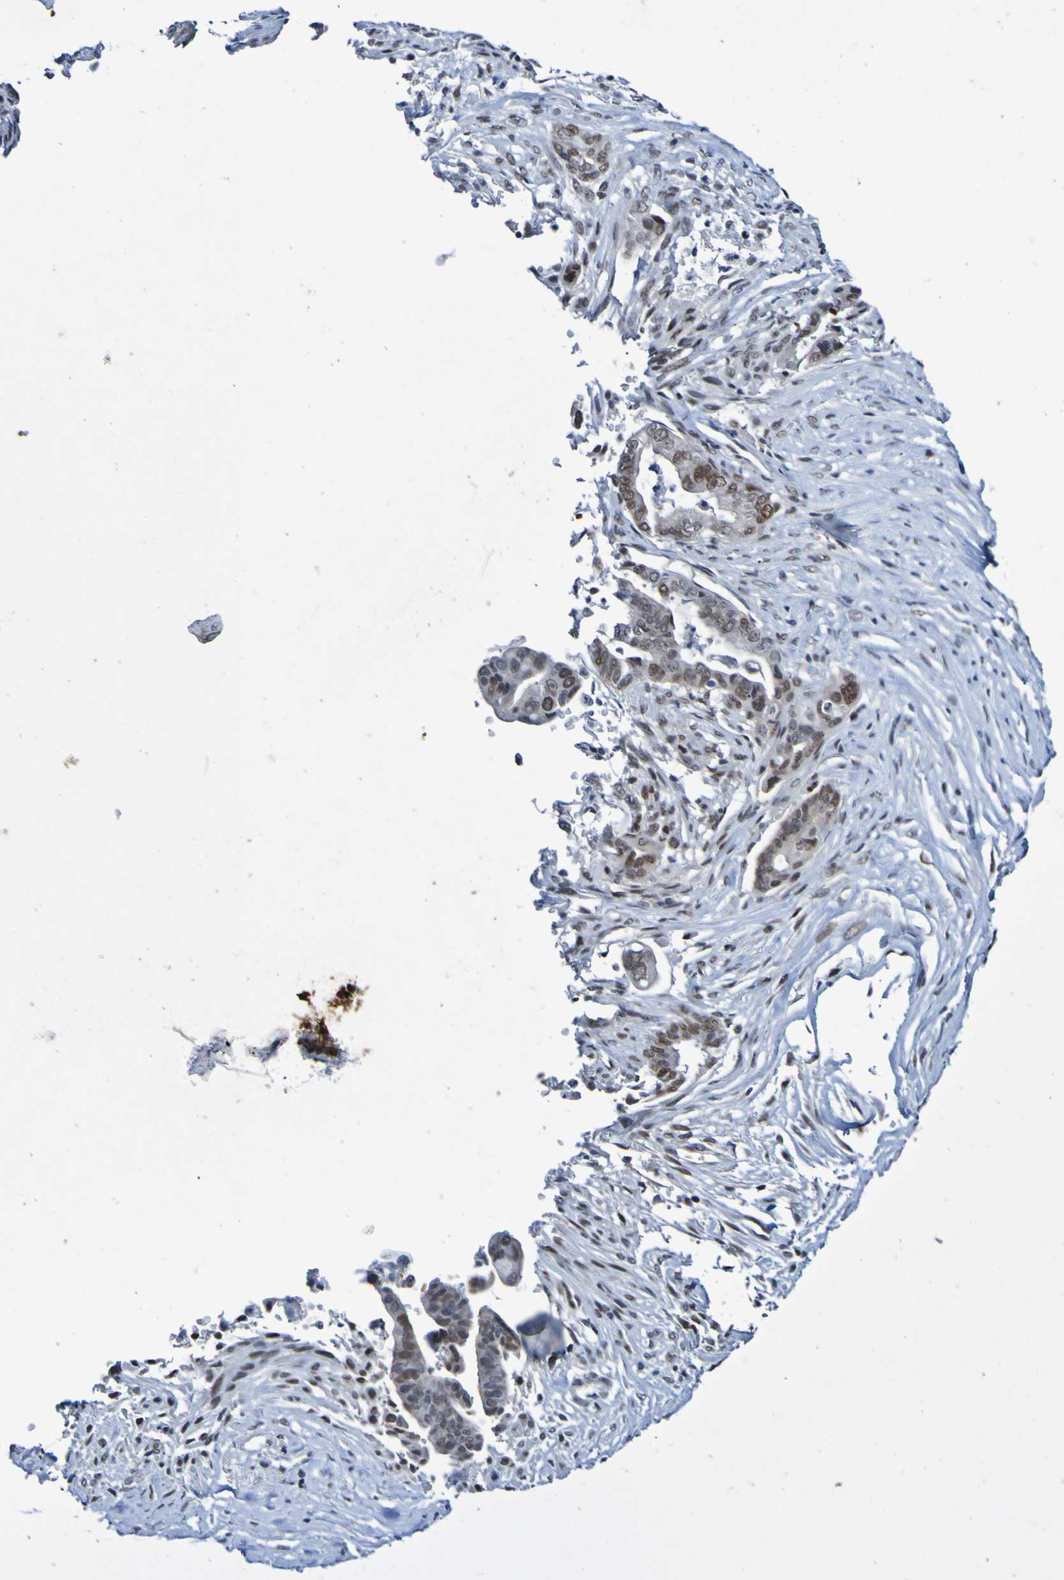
{"staining": {"intensity": "moderate", "quantity": ">75%", "location": "nuclear"}, "tissue": "pancreatic cancer", "cell_type": "Tumor cells", "image_type": "cancer", "snomed": [{"axis": "morphology", "description": "Adenocarcinoma, NOS"}, {"axis": "topography", "description": "Pancreas"}], "caption": "Pancreatic adenocarcinoma stained with a brown dye demonstrates moderate nuclear positive staining in approximately >75% of tumor cells.", "gene": "PCGF1", "patient": {"sex": "male", "age": 70}}